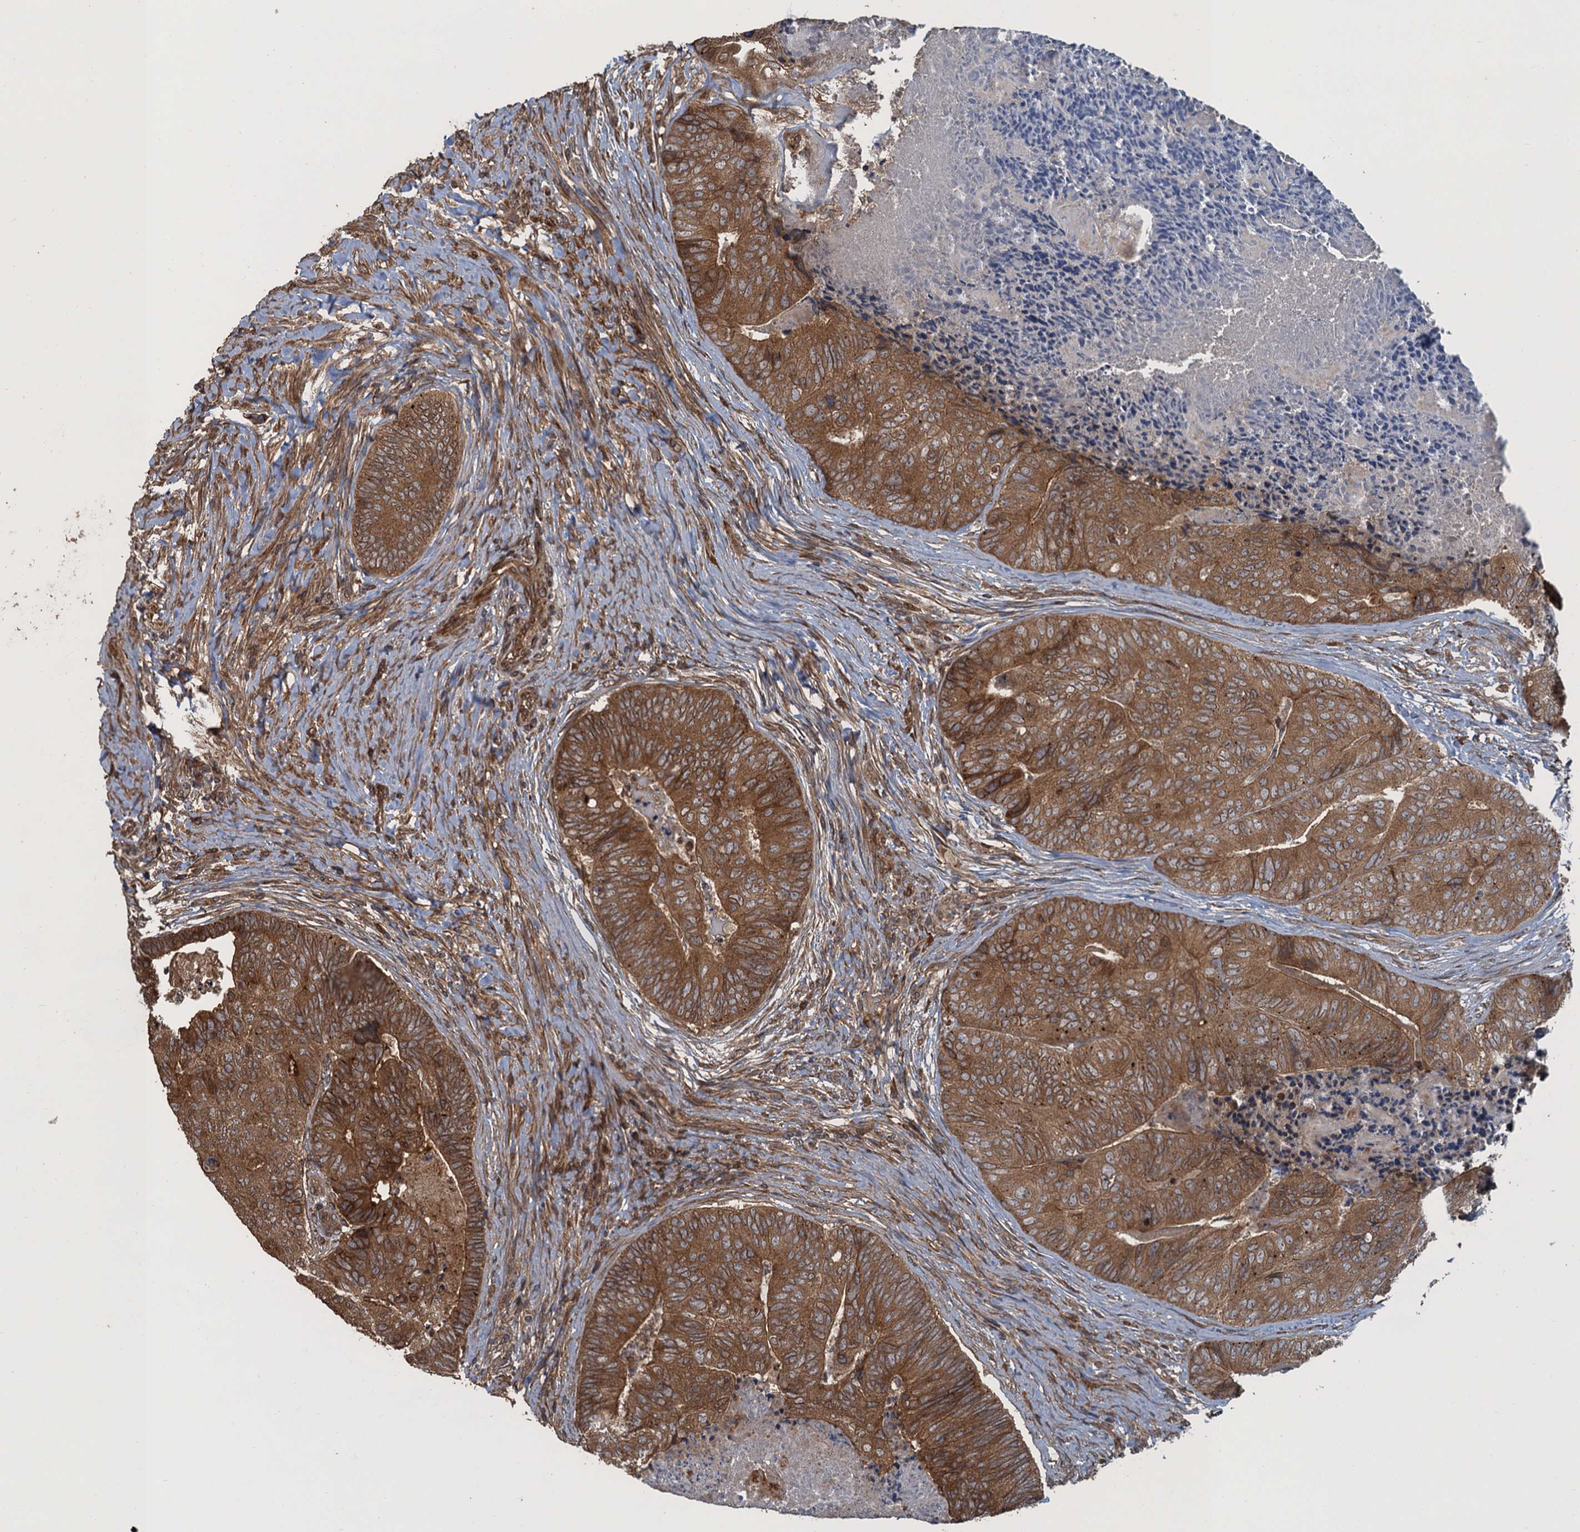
{"staining": {"intensity": "moderate", "quantity": ">75%", "location": "cytoplasmic/membranous"}, "tissue": "colorectal cancer", "cell_type": "Tumor cells", "image_type": "cancer", "snomed": [{"axis": "morphology", "description": "Adenocarcinoma, NOS"}, {"axis": "topography", "description": "Colon"}], "caption": "The image displays staining of adenocarcinoma (colorectal), revealing moderate cytoplasmic/membranous protein positivity (brown color) within tumor cells. (IHC, brightfield microscopy, high magnification).", "gene": "GLE1", "patient": {"sex": "female", "age": 67}}